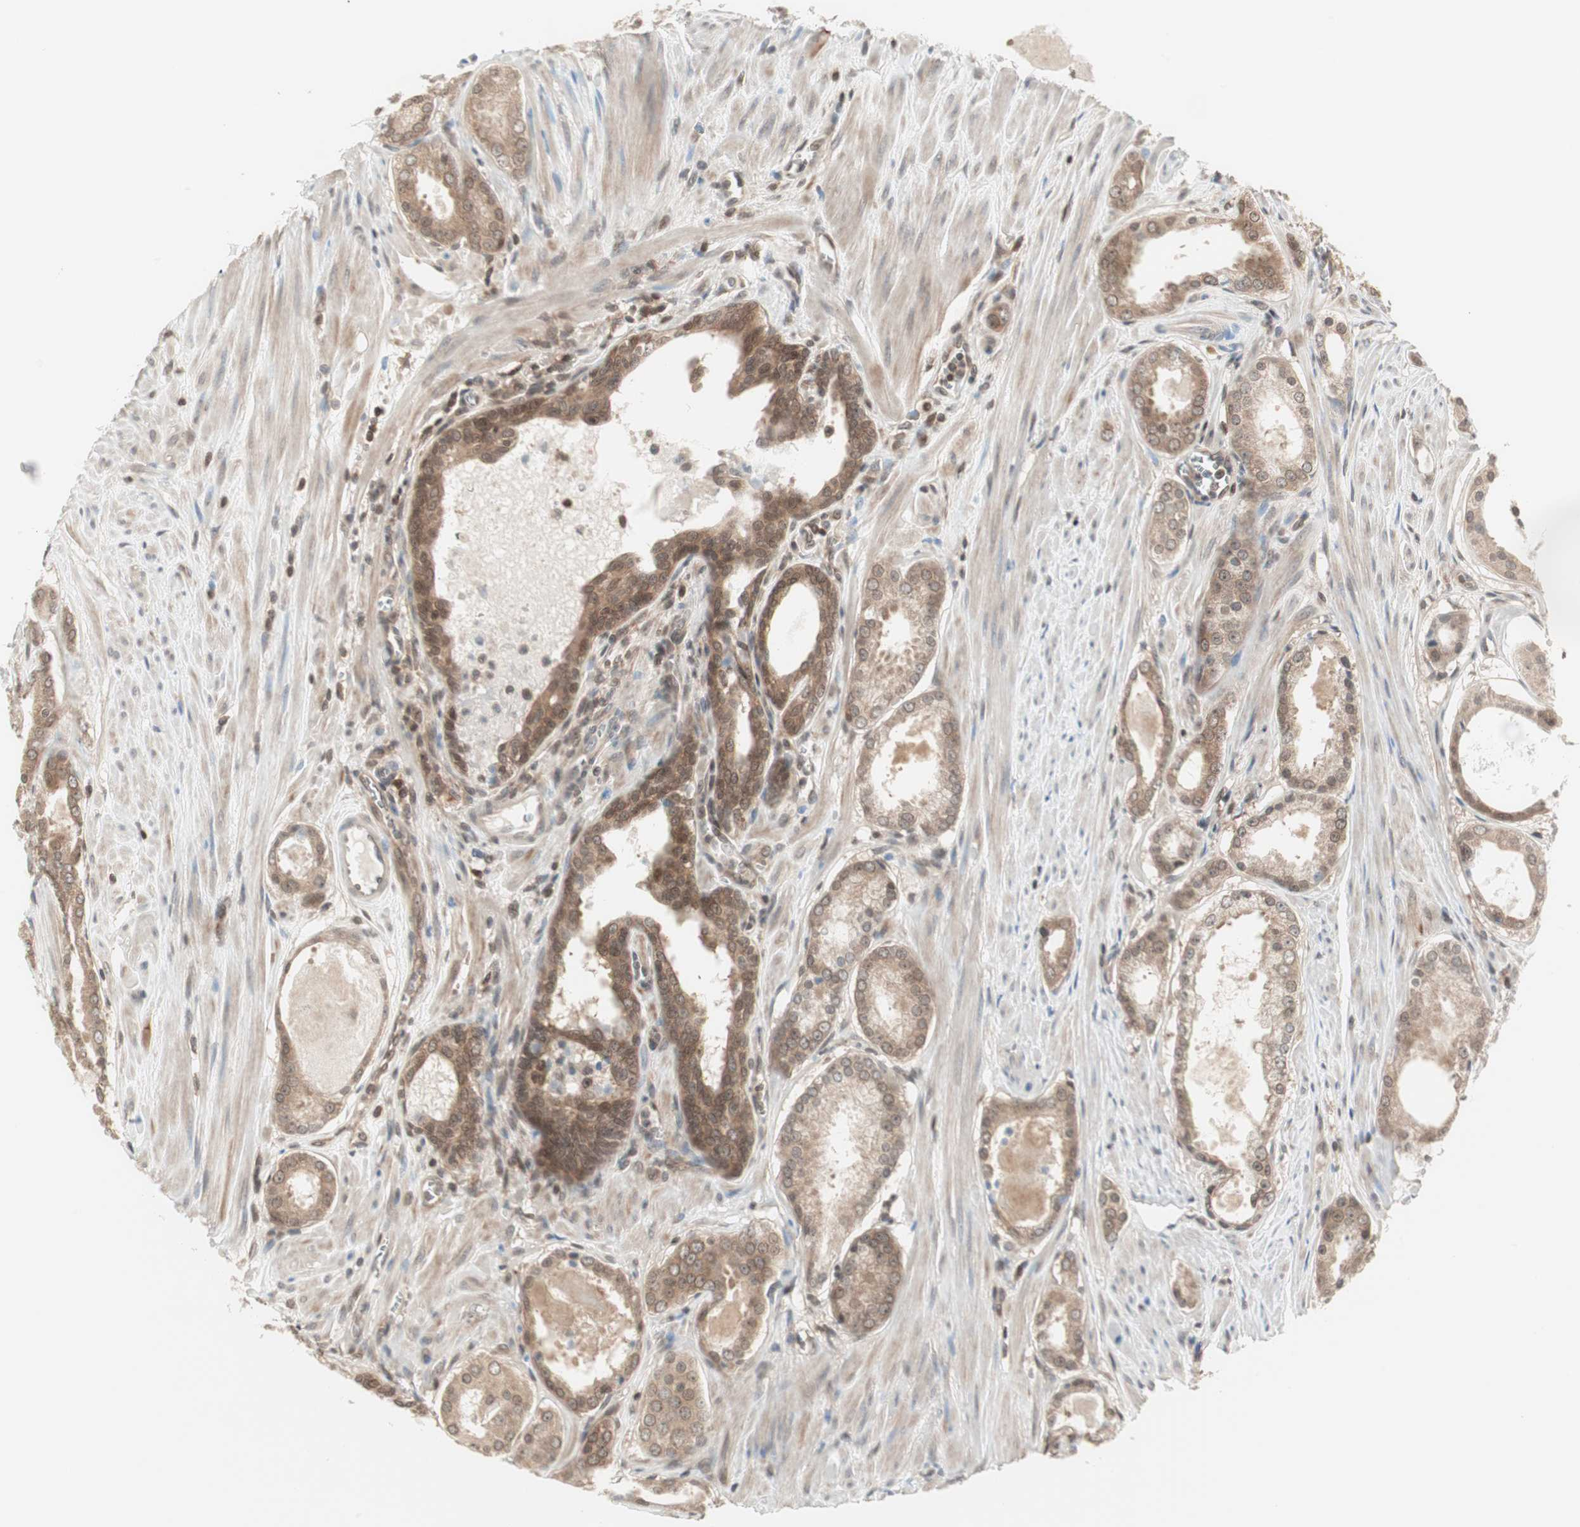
{"staining": {"intensity": "moderate", "quantity": ">75%", "location": "cytoplasmic/membranous"}, "tissue": "prostate cancer", "cell_type": "Tumor cells", "image_type": "cancer", "snomed": [{"axis": "morphology", "description": "Adenocarcinoma, Low grade"}, {"axis": "topography", "description": "Prostate"}], "caption": "Protein expression by immunohistochemistry (IHC) reveals moderate cytoplasmic/membranous staining in approximately >75% of tumor cells in adenocarcinoma (low-grade) (prostate).", "gene": "UBE2I", "patient": {"sex": "male", "age": 57}}